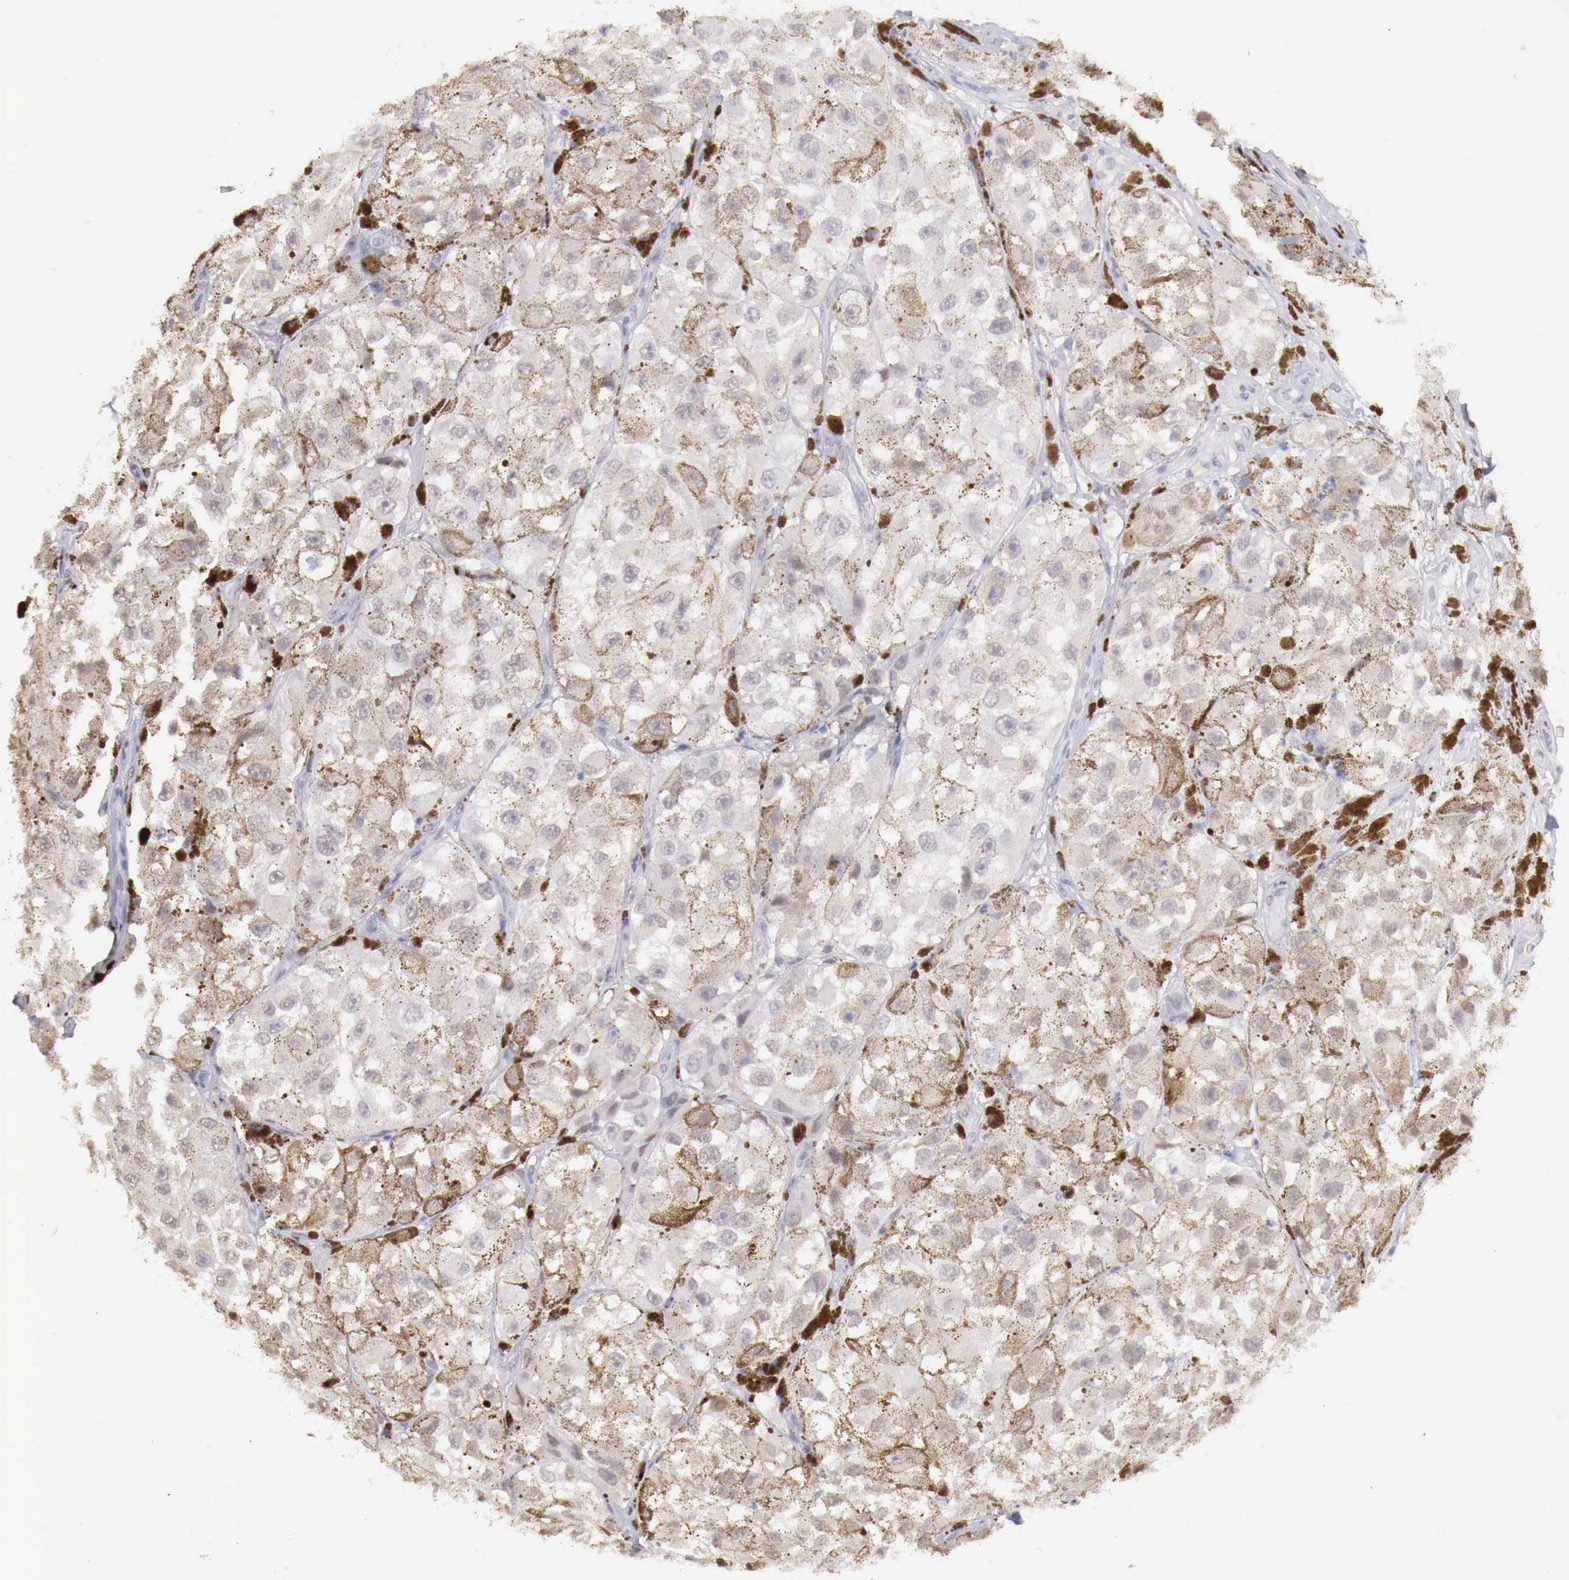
{"staining": {"intensity": "negative", "quantity": "none", "location": "none"}, "tissue": "melanoma", "cell_type": "Tumor cells", "image_type": "cancer", "snomed": [{"axis": "morphology", "description": "Malignant melanoma, NOS"}, {"axis": "topography", "description": "Skin"}], "caption": "This image is of melanoma stained with immunohistochemistry to label a protein in brown with the nuclei are counter-stained blue. There is no expression in tumor cells. (Immunohistochemistry, brightfield microscopy, high magnification).", "gene": "UBA1", "patient": {"sex": "male", "age": 67}}